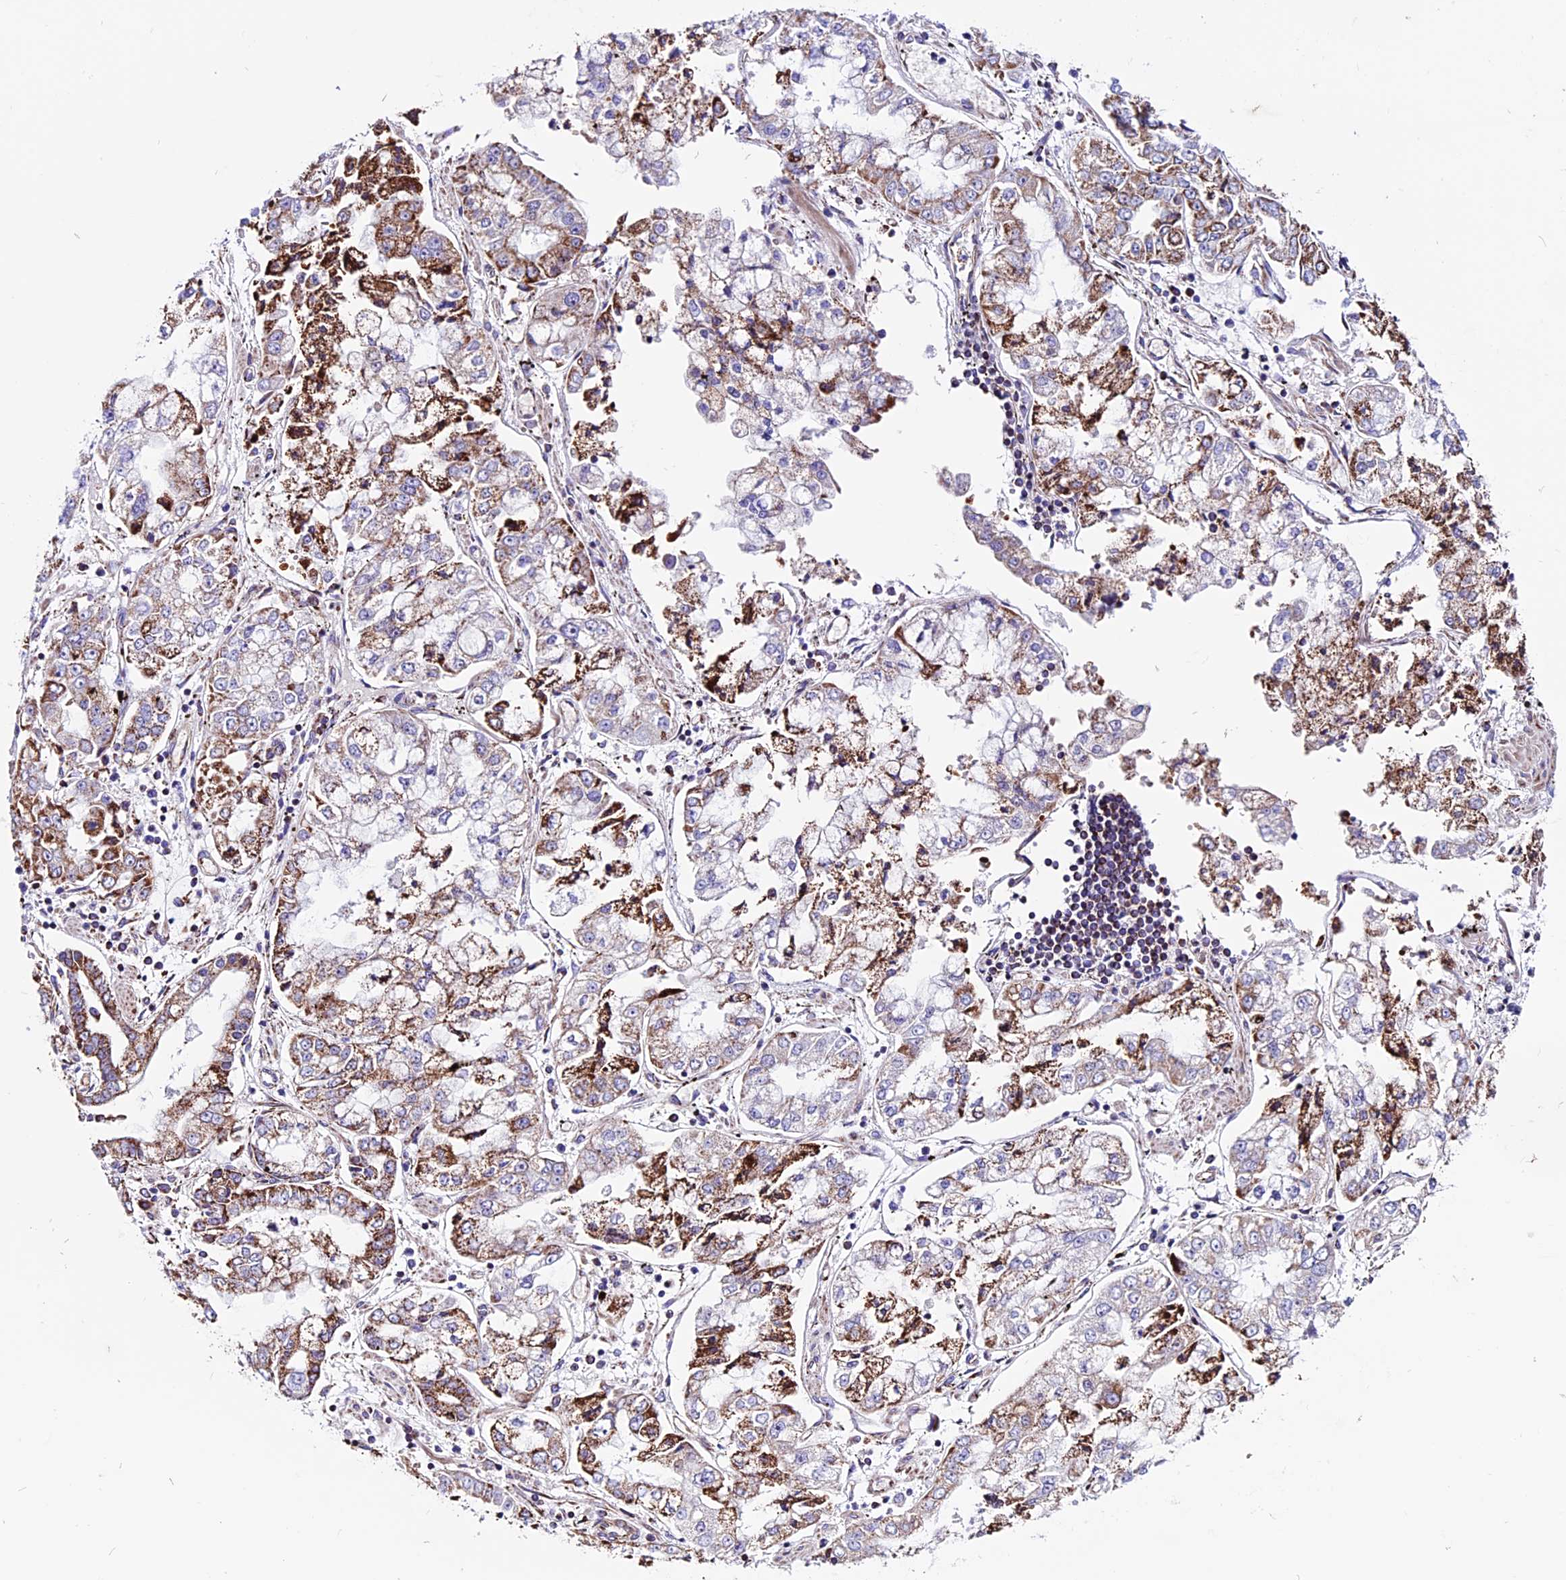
{"staining": {"intensity": "strong", "quantity": "25%-75%", "location": "cytoplasmic/membranous"}, "tissue": "stomach cancer", "cell_type": "Tumor cells", "image_type": "cancer", "snomed": [{"axis": "morphology", "description": "Adenocarcinoma, NOS"}, {"axis": "topography", "description": "Stomach"}], "caption": "A high-resolution image shows immunohistochemistry (IHC) staining of adenocarcinoma (stomach), which reveals strong cytoplasmic/membranous expression in approximately 25%-75% of tumor cells.", "gene": "CX3CL1", "patient": {"sex": "male", "age": 76}}